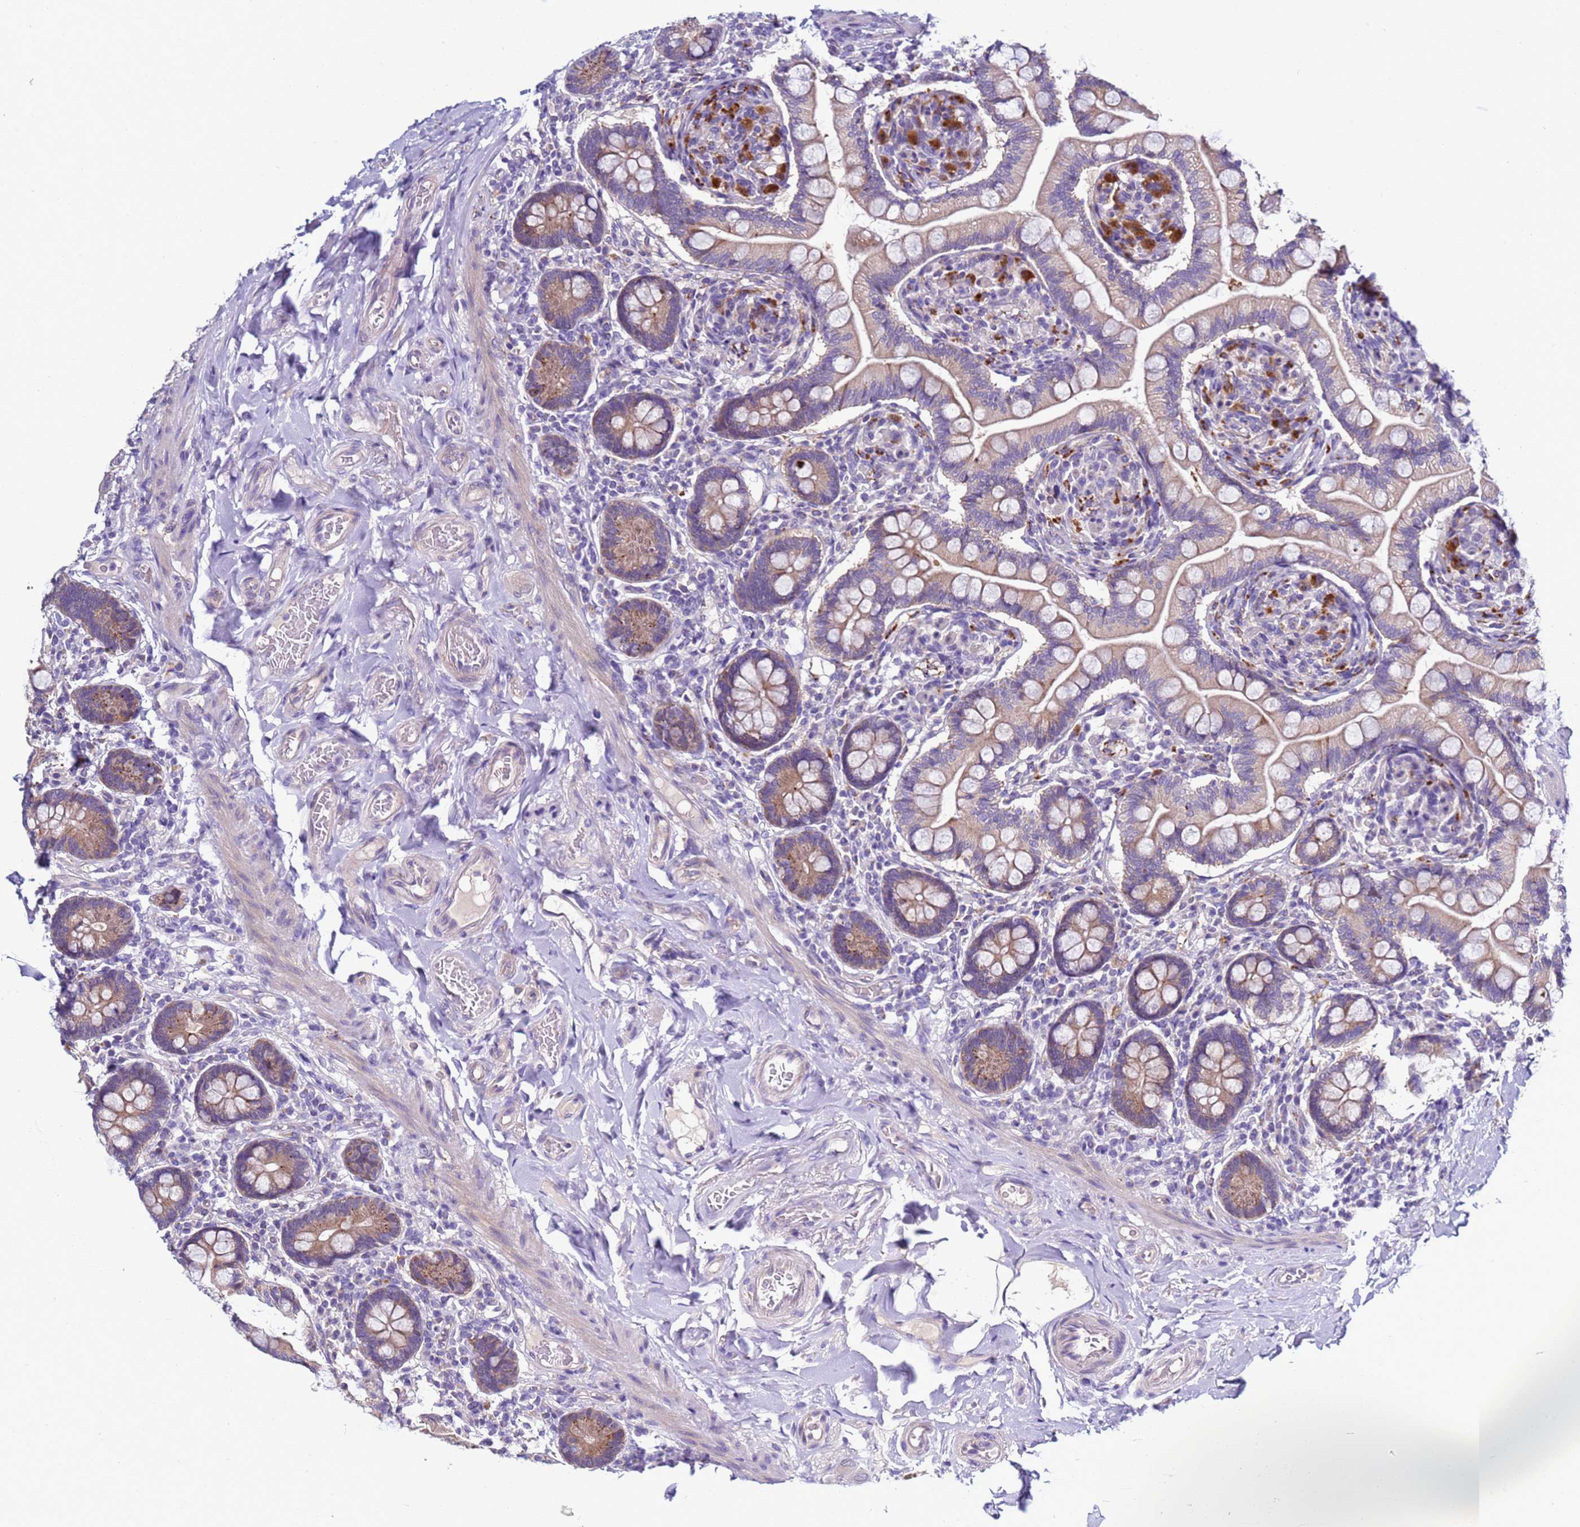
{"staining": {"intensity": "strong", "quantity": "25%-75%", "location": "cytoplasmic/membranous"}, "tissue": "small intestine", "cell_type": "Glandular cells", "image_type": "normal", "snomed": [{"axis": "morphology", "description": "Normal tissue, NOS"}, {"axis": "topography", "description": "Small intestine"}], "caption": "IHC histopathology image of benign small intestine: human small intestine stained using immunohistochemistry shows high levels of strong protein expression localized specifically in the cytoplasmic/membranous of glandular cells, appearing as a cytoplasmic/membranous brown color.", "gene": "NAT1", "patient": {"sex": "female", "age": 64}}